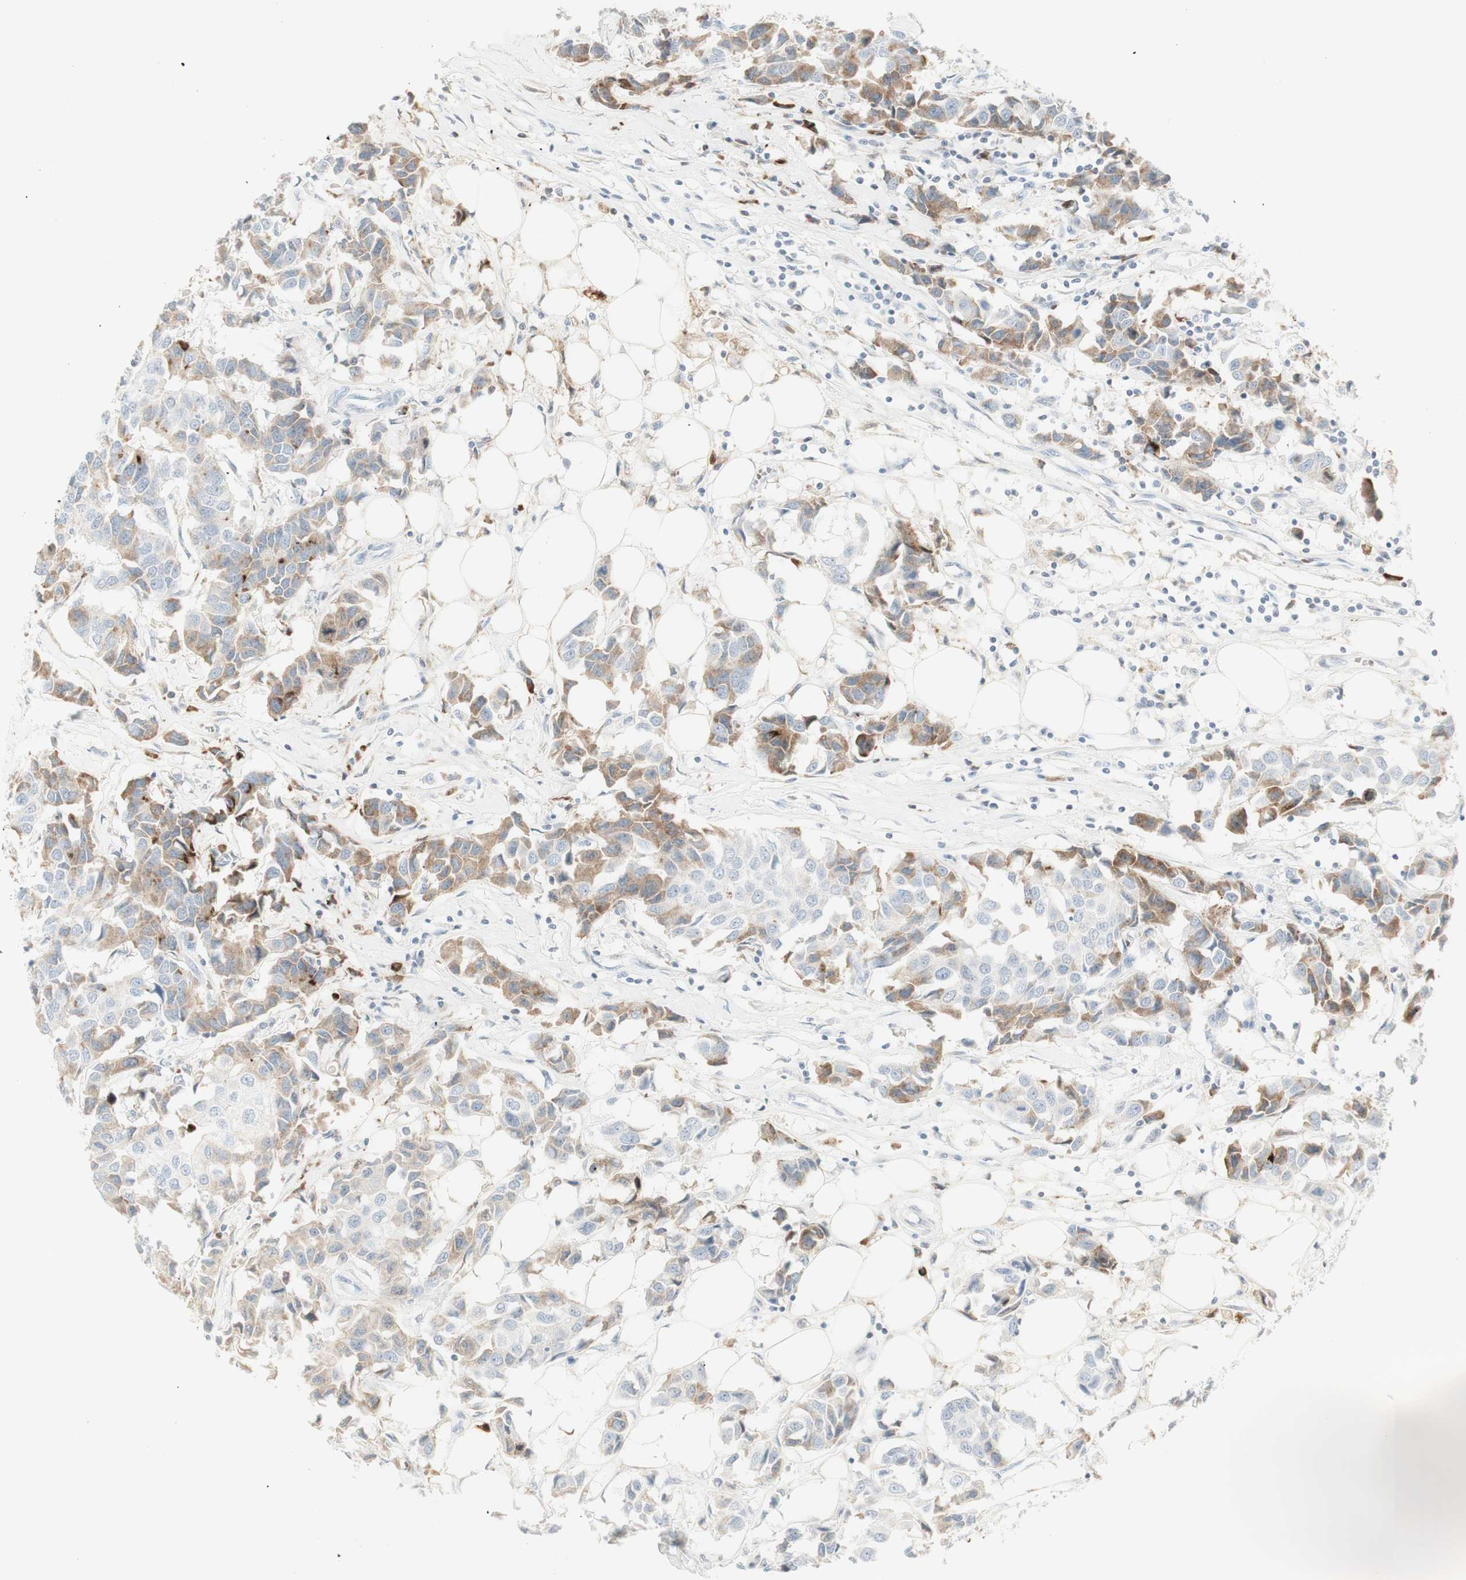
{"staining": {"intensity": "moderate", "quantity": ">75%", "location": "cytoplasmic/membranous"}, "tissue": "breast cancer", "cell_type": "Tumor cells", "image_type": "cancer", "snomed": [{"axis": "morphology", "description": "Duct carcinoma"}, {"axis": "topography", "description": "Breast"}], "caption": "Immunohistochemistry photomicrograph of neoplastic tissue: intraductal carcinoma (breast) stained using immunohistochemistry reveals medium levels of moderate protein expression localized specifically in the cytoplasmic/membranous of tumor cells, appearing as a cytoplasmic/membranous brown color.", "gene": "MDK", "patient": {"sex": "female", "age": 80}}